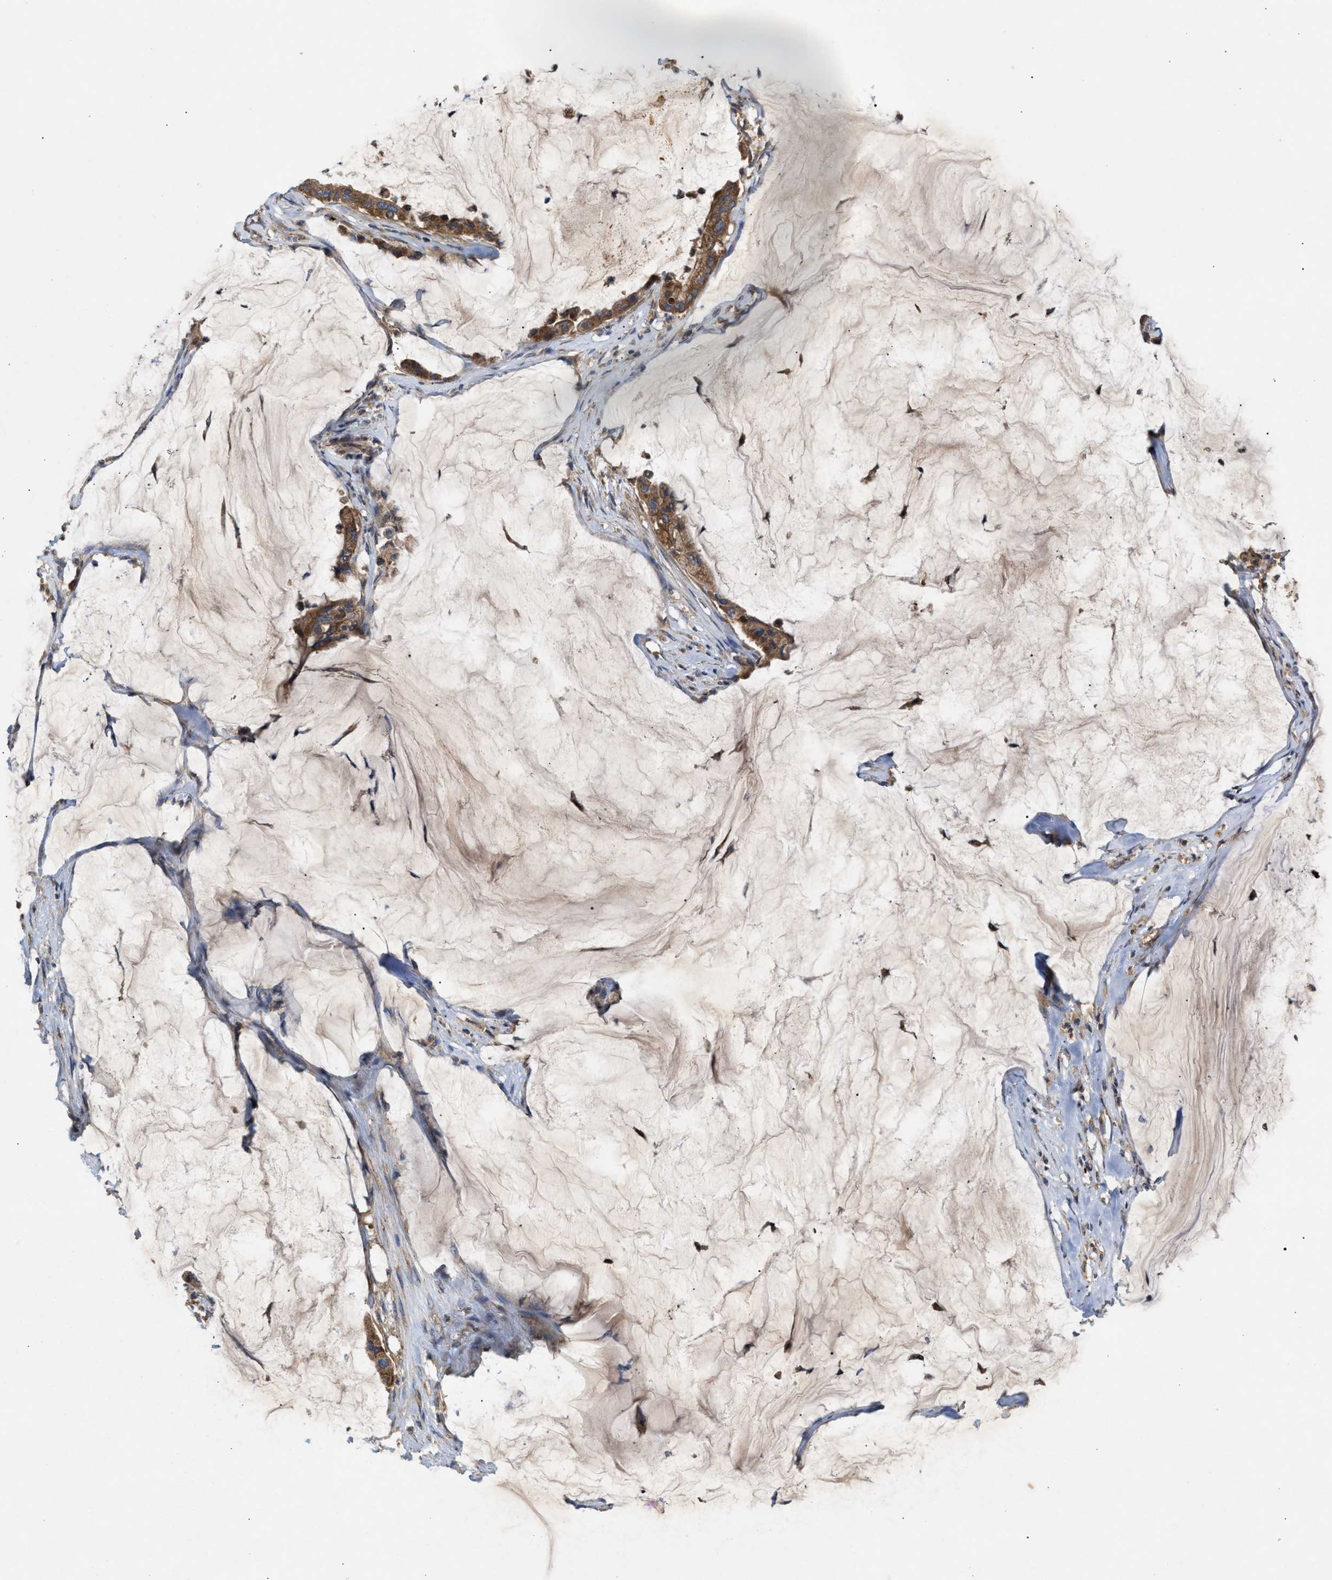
{"staining": {"intensity": "moderate", "quantity": ">75%", "location": "cytoplasmic/membranous"}, "tissue": "pancreatic cancer", "cell_type": "Tumor cells", "image_type": "cancer", "snomed": [{"axis": "morphology", "description": "Adenocarcinoma, NOS"}, {"axis": "topography", "description": "Pancreas"}], "caption": "There is medium levels of moderate cytoplasmic/membranous positivity in tumor cells of pancreatic cancer, as demonstrated by immunohistochemical staining (brown color).", "gene": "TACO1", "patient": {"sex": "male", "age": 41}}